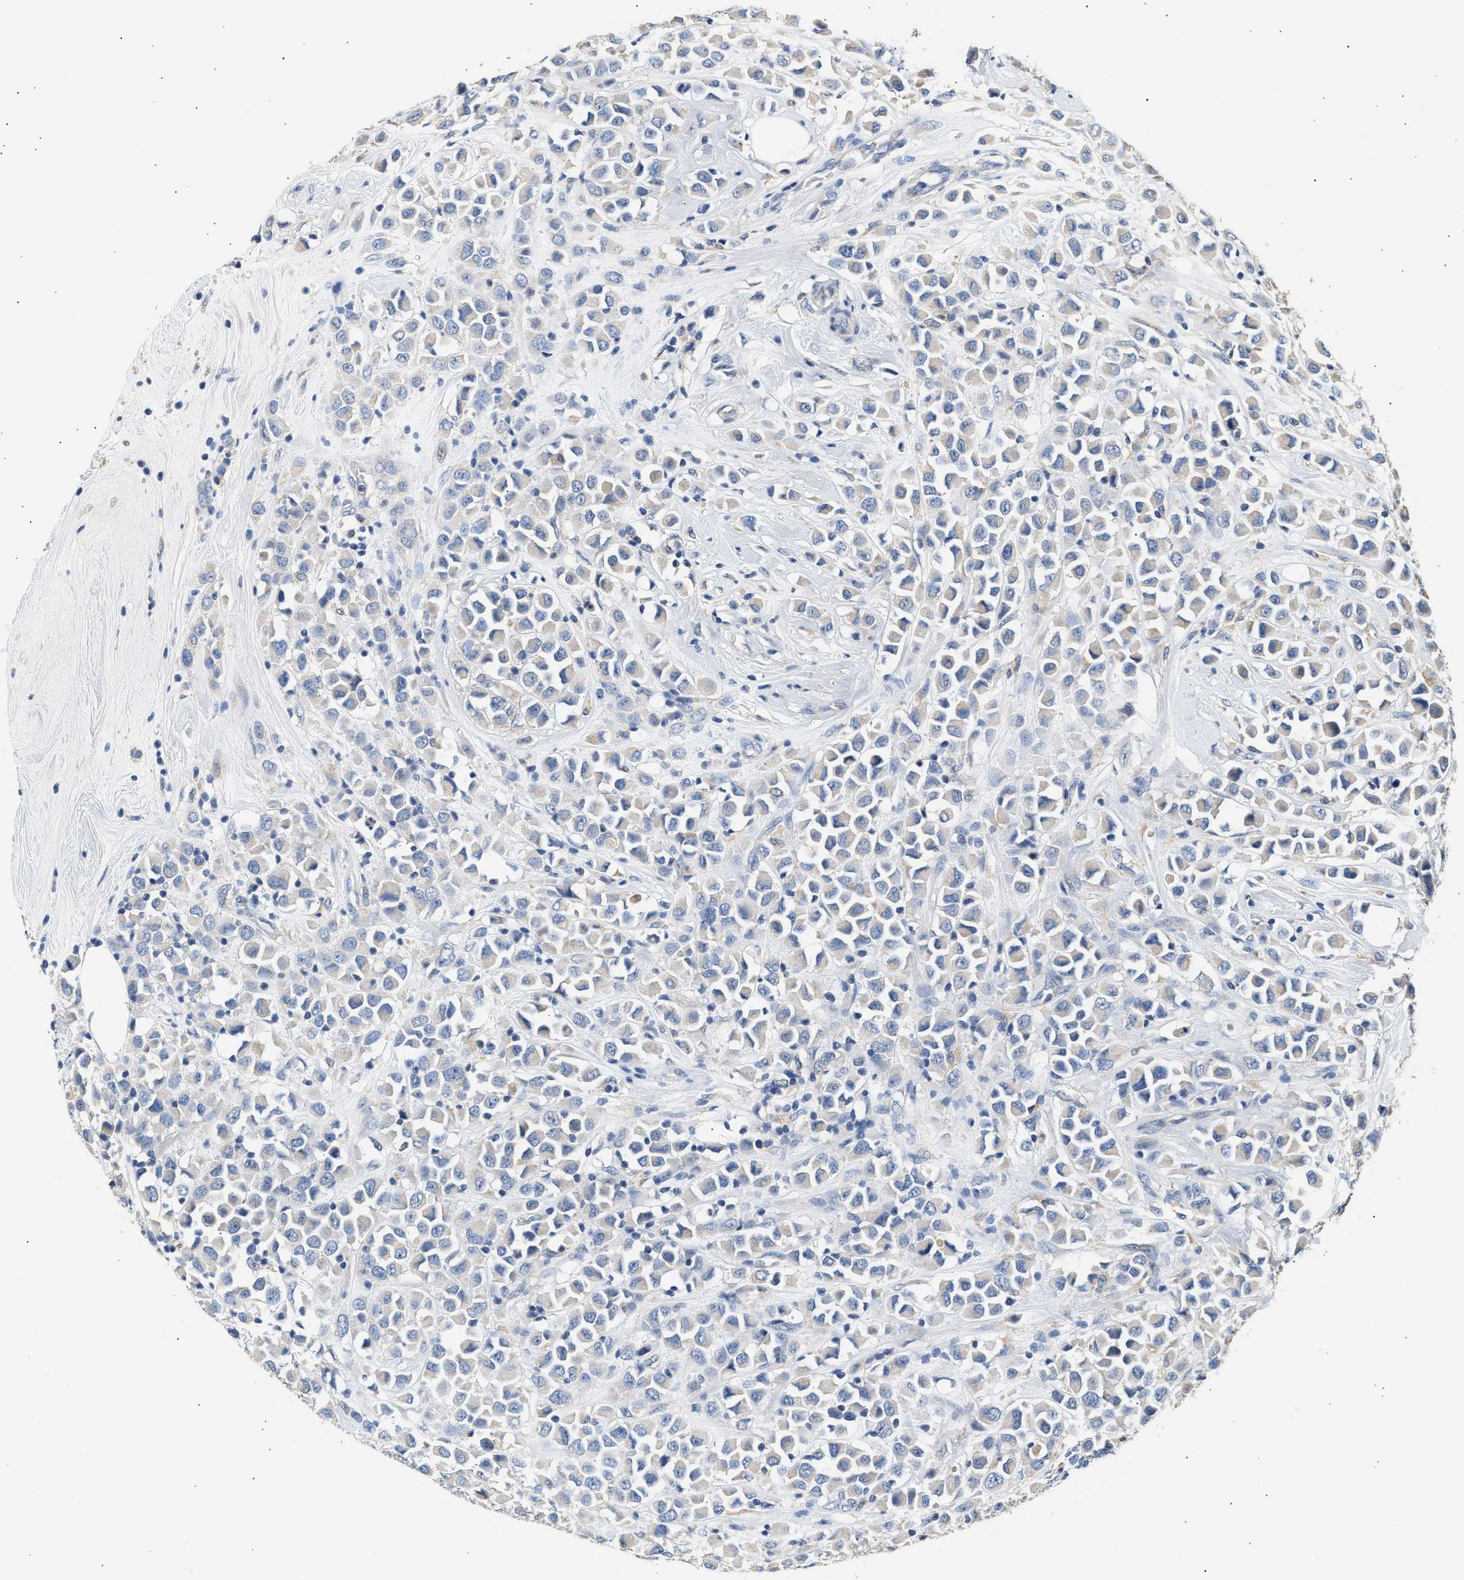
{"staining": {"intensity": "weak", "quantity": "<25%", "location": "cytoplasmic/membranous"}, "tissue": "breast cancer", "cell_type": "Tumor cells", "image_type": "cancer", "snomed": [{"axis": "morphology", "description": "Duct carcinoma"}, {"axis": "topography", "description": "Breast"}], "caption": "Protein analysis of breast intraductal carcinoma exhibits no significant staining in tumor cells.", "gene": "WDR31", "patient": {"sex": "female", "age": 61}}